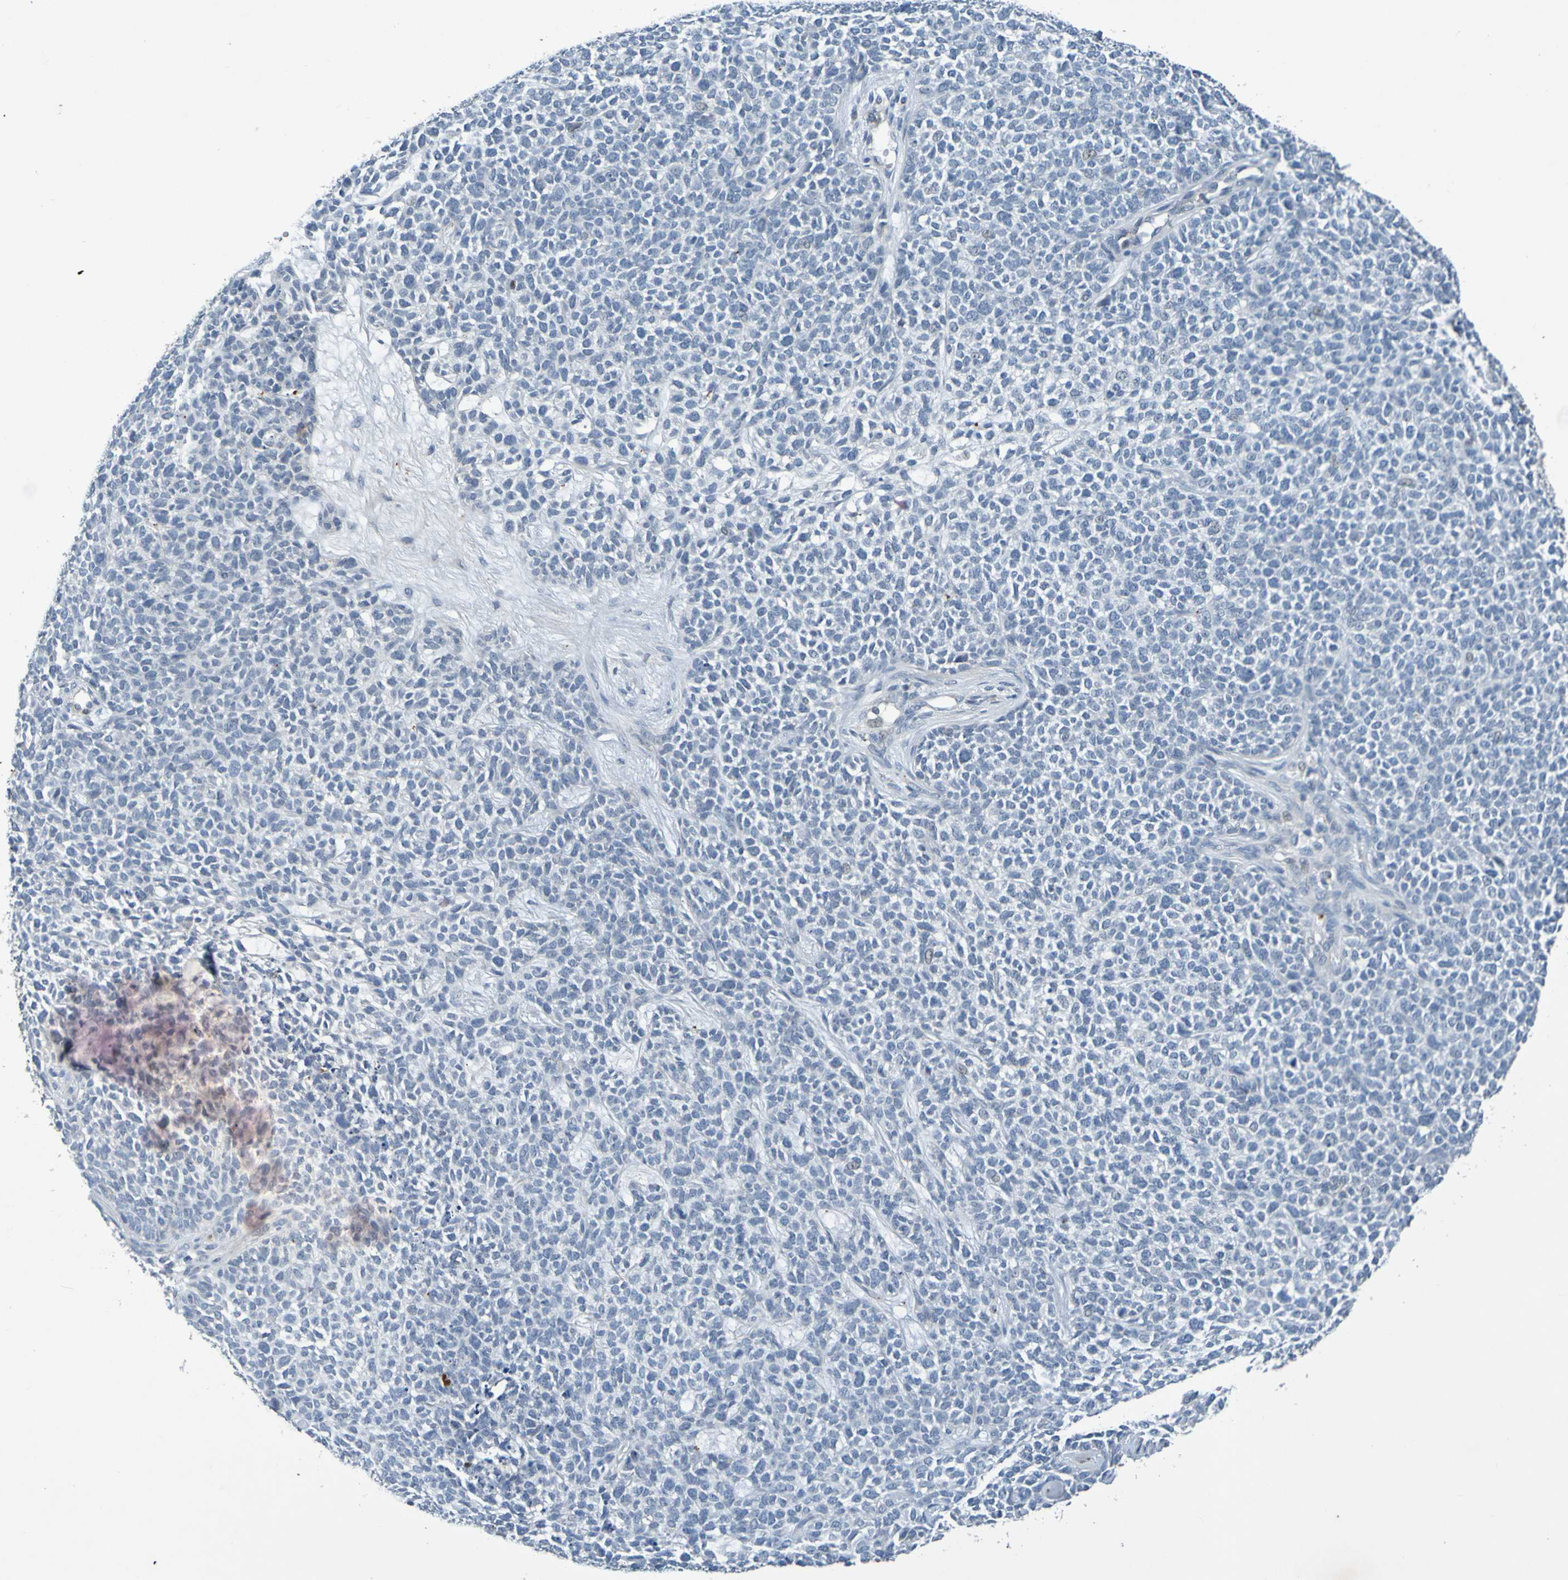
{"staining": {"intensity": "negative", "quantity": "none", "location": "none"}, "tissue": "skin cancer", "cell_type": "Tumor cells", "image_type": "cancer", "snomed": [{"axis": "morphology", "description": "Basal cell carcinoma"}, {"axis": "topography", "description": "Skin"}], "caption": "DAB immunohistochemical staining of skin basal cell carcinoma demonstrates no significant expression in tumor cells.", "gene": "IL10", "patient": {"sex": "female", "age": 84}}